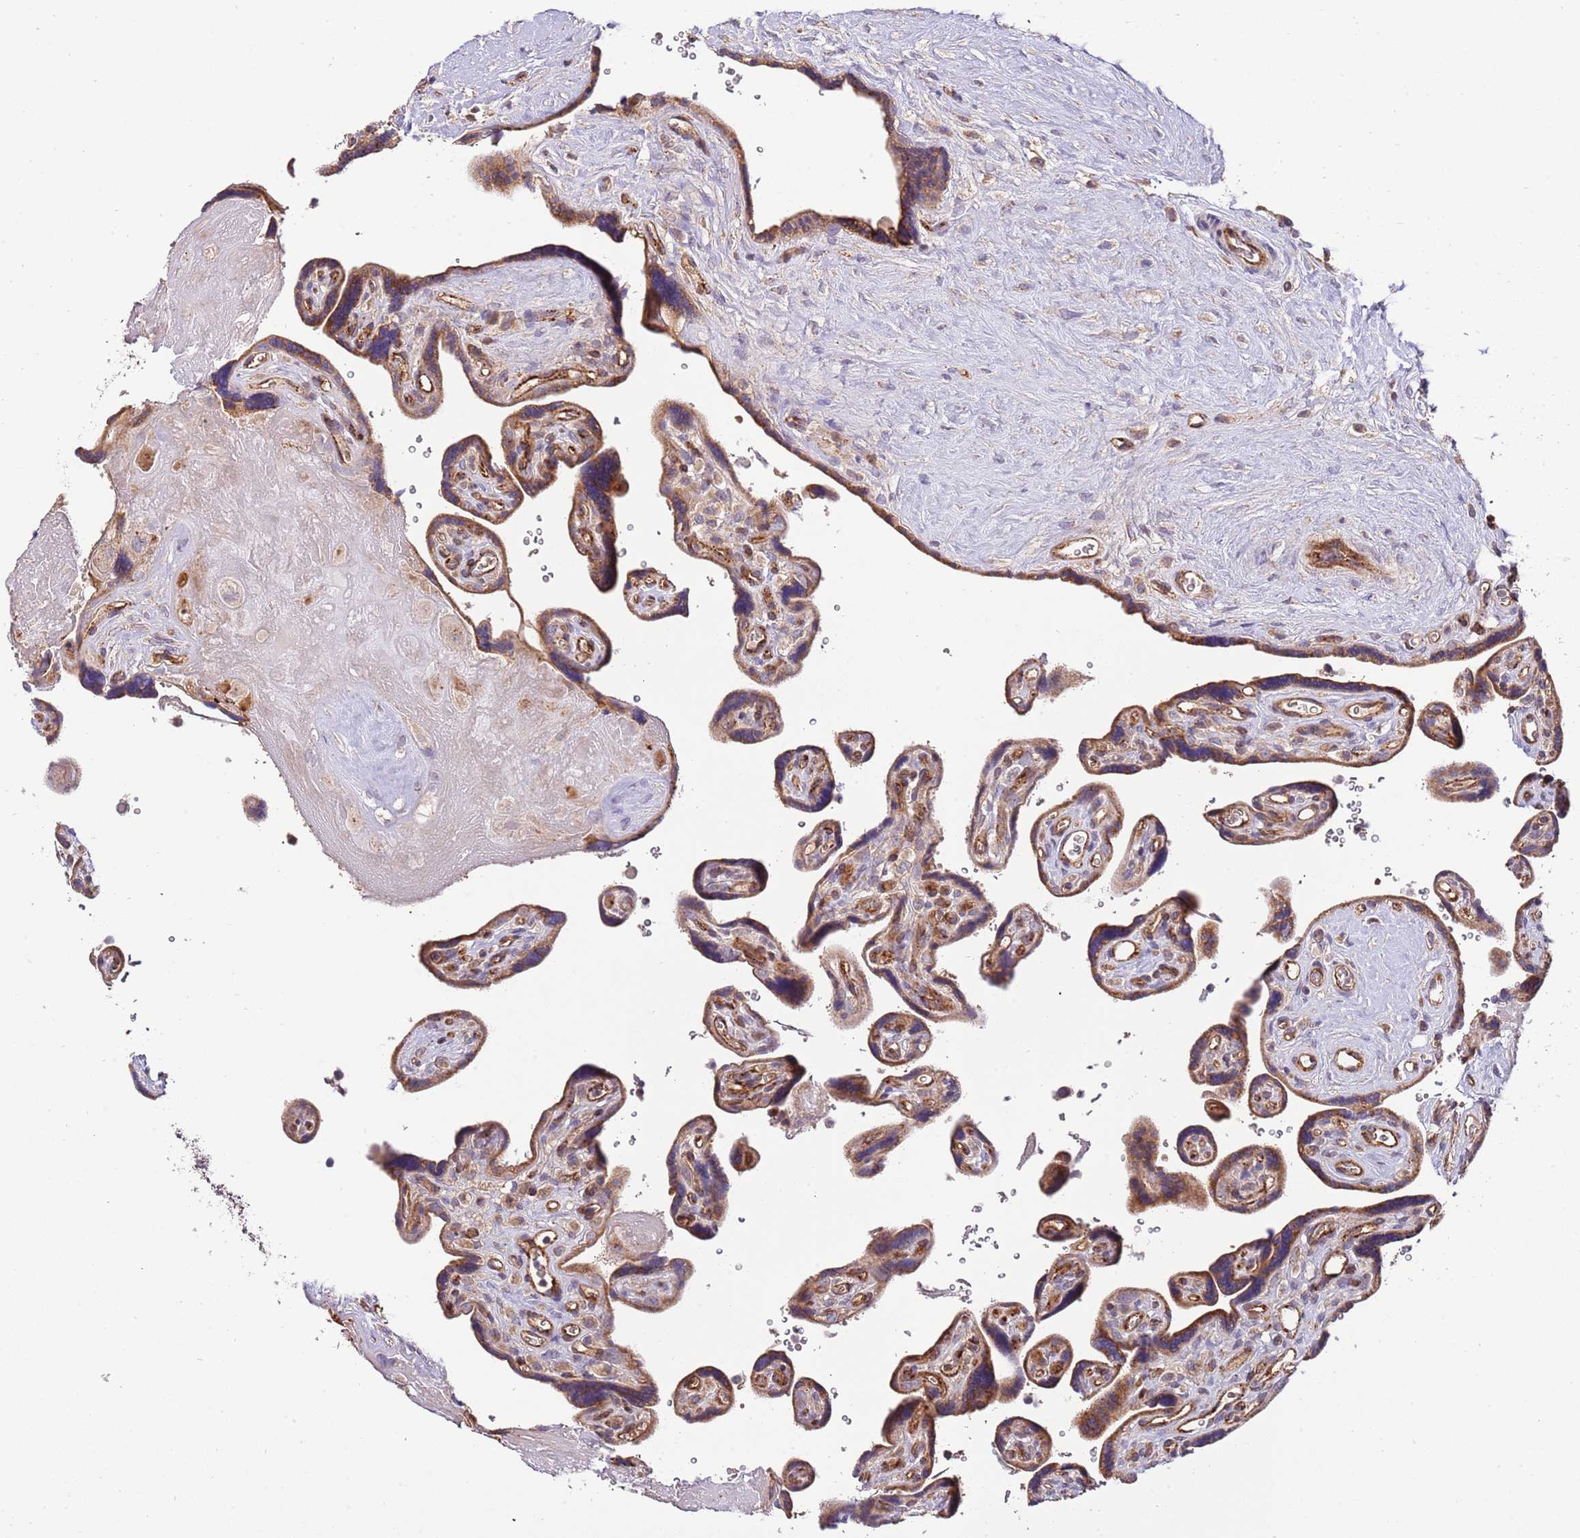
{"staining": {"intensity": "moderate", "quantity": ">75%", "location": "cytoplasmic/membranous"}, "tissue": "placenta", "cell_type": "Decidual cells", "image_type": "normal", "snomed": [{"axis": "morphology", "description": "Normal tissue, NOS"}, {"axis": "topography", "description": "Placenta"}], "caption": "Decidual cells show moderate cytoplasmic/membranous positivity in approximately >75% of cells in benign placenta. (IHC, brightfield microscopy, high magnification).", "gene": "DOCK6", "patient": {"sex": "female", "age": 39}}